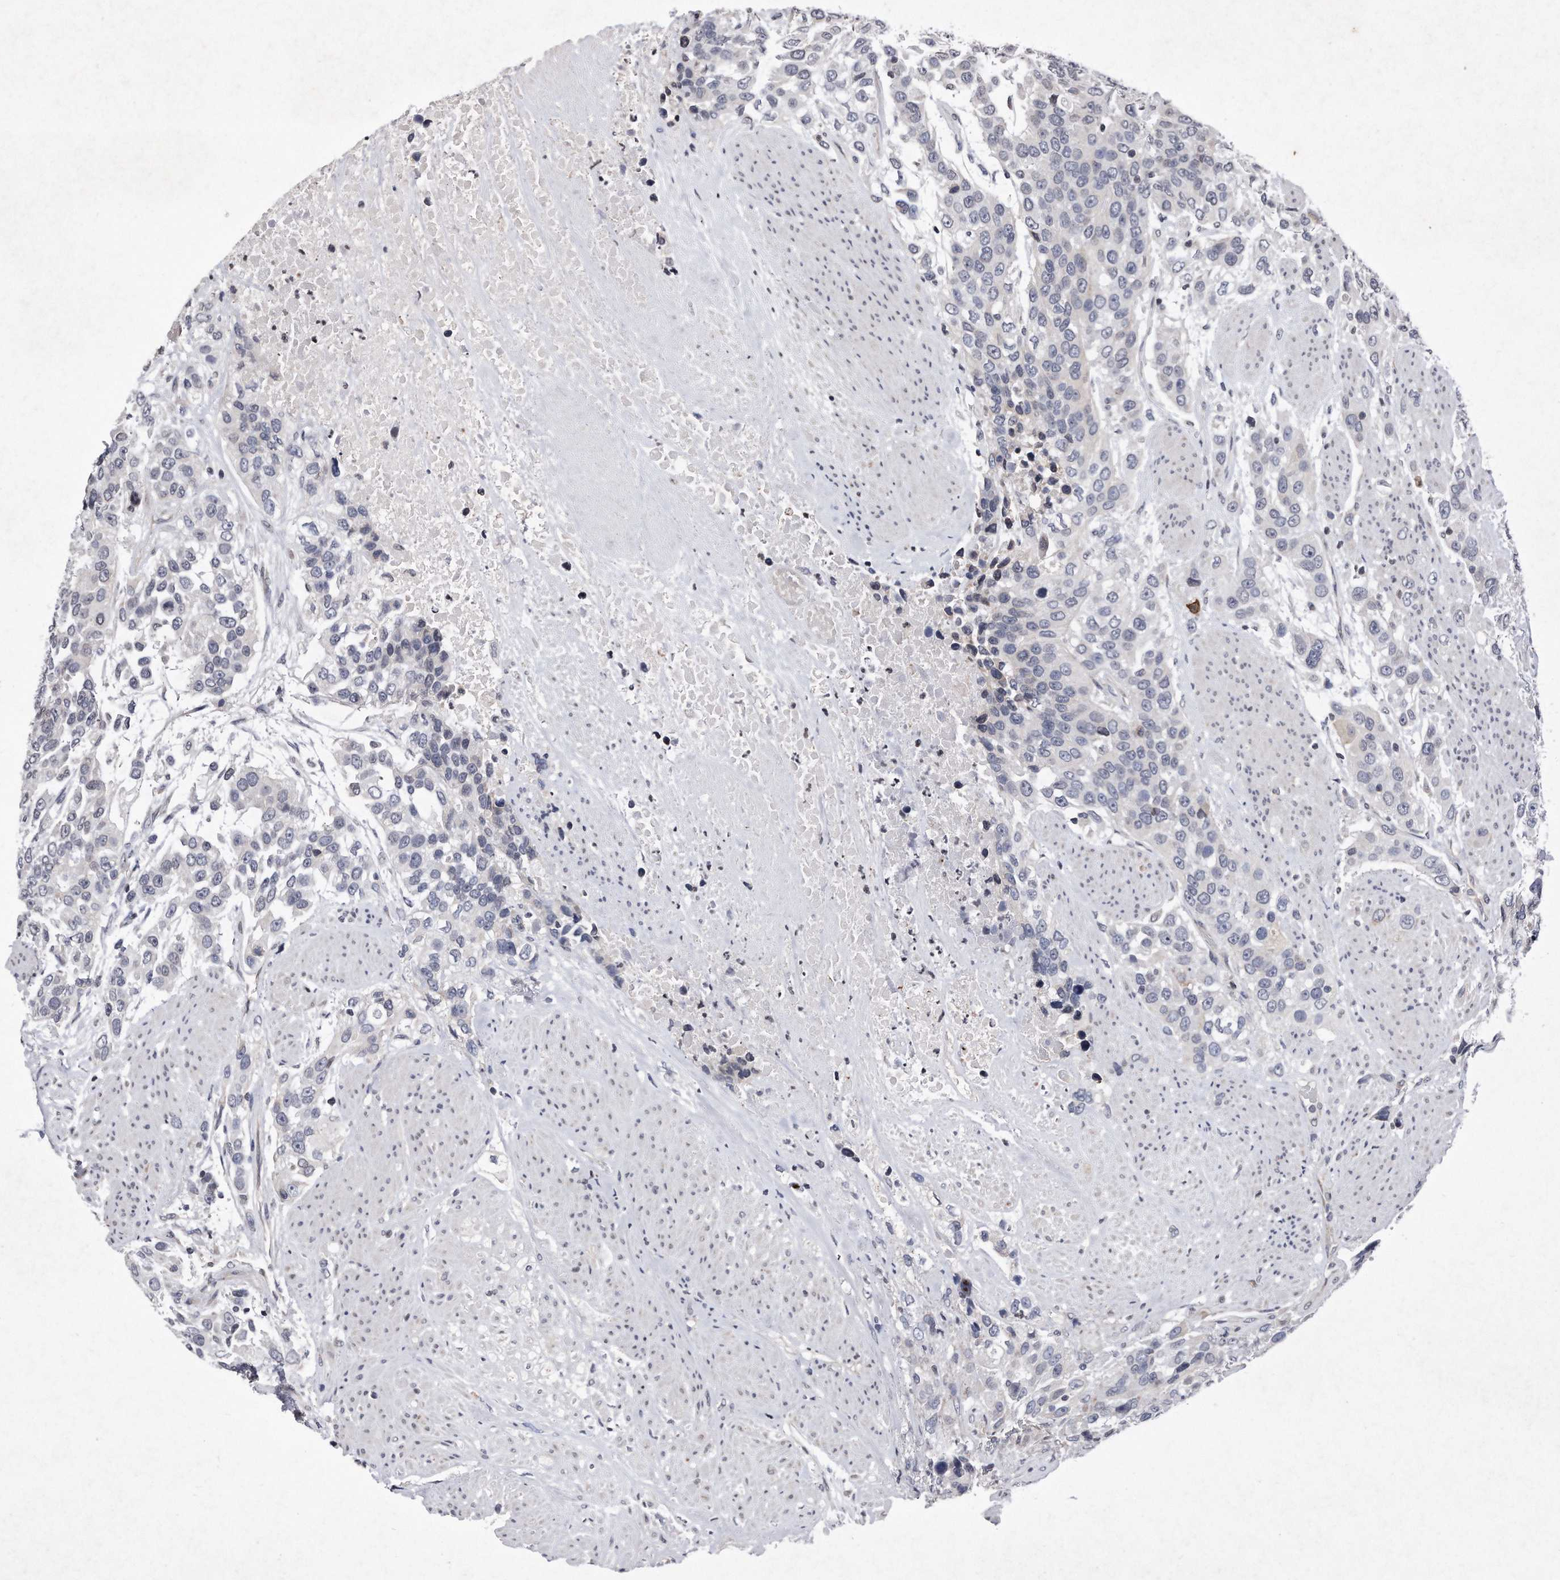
{"staining": {"intensity": "negative", "quantity": "none", "location": "none"}, "tissue": "urothelial cancer", "cell_type": "Tumor cells", "image_type": "cancer", "snomed": [{"axis": "morphology", "description": "Urothelial carcinoma, High grade"}, {"axis": "topography", "description": "Urinary bladder"}], "caption": "The histopathology image exhibits no significant positivity in tumor cells of urothelial cancer.", "gene": "DAB1", "patient": {"sex": "female", "age": 80}}